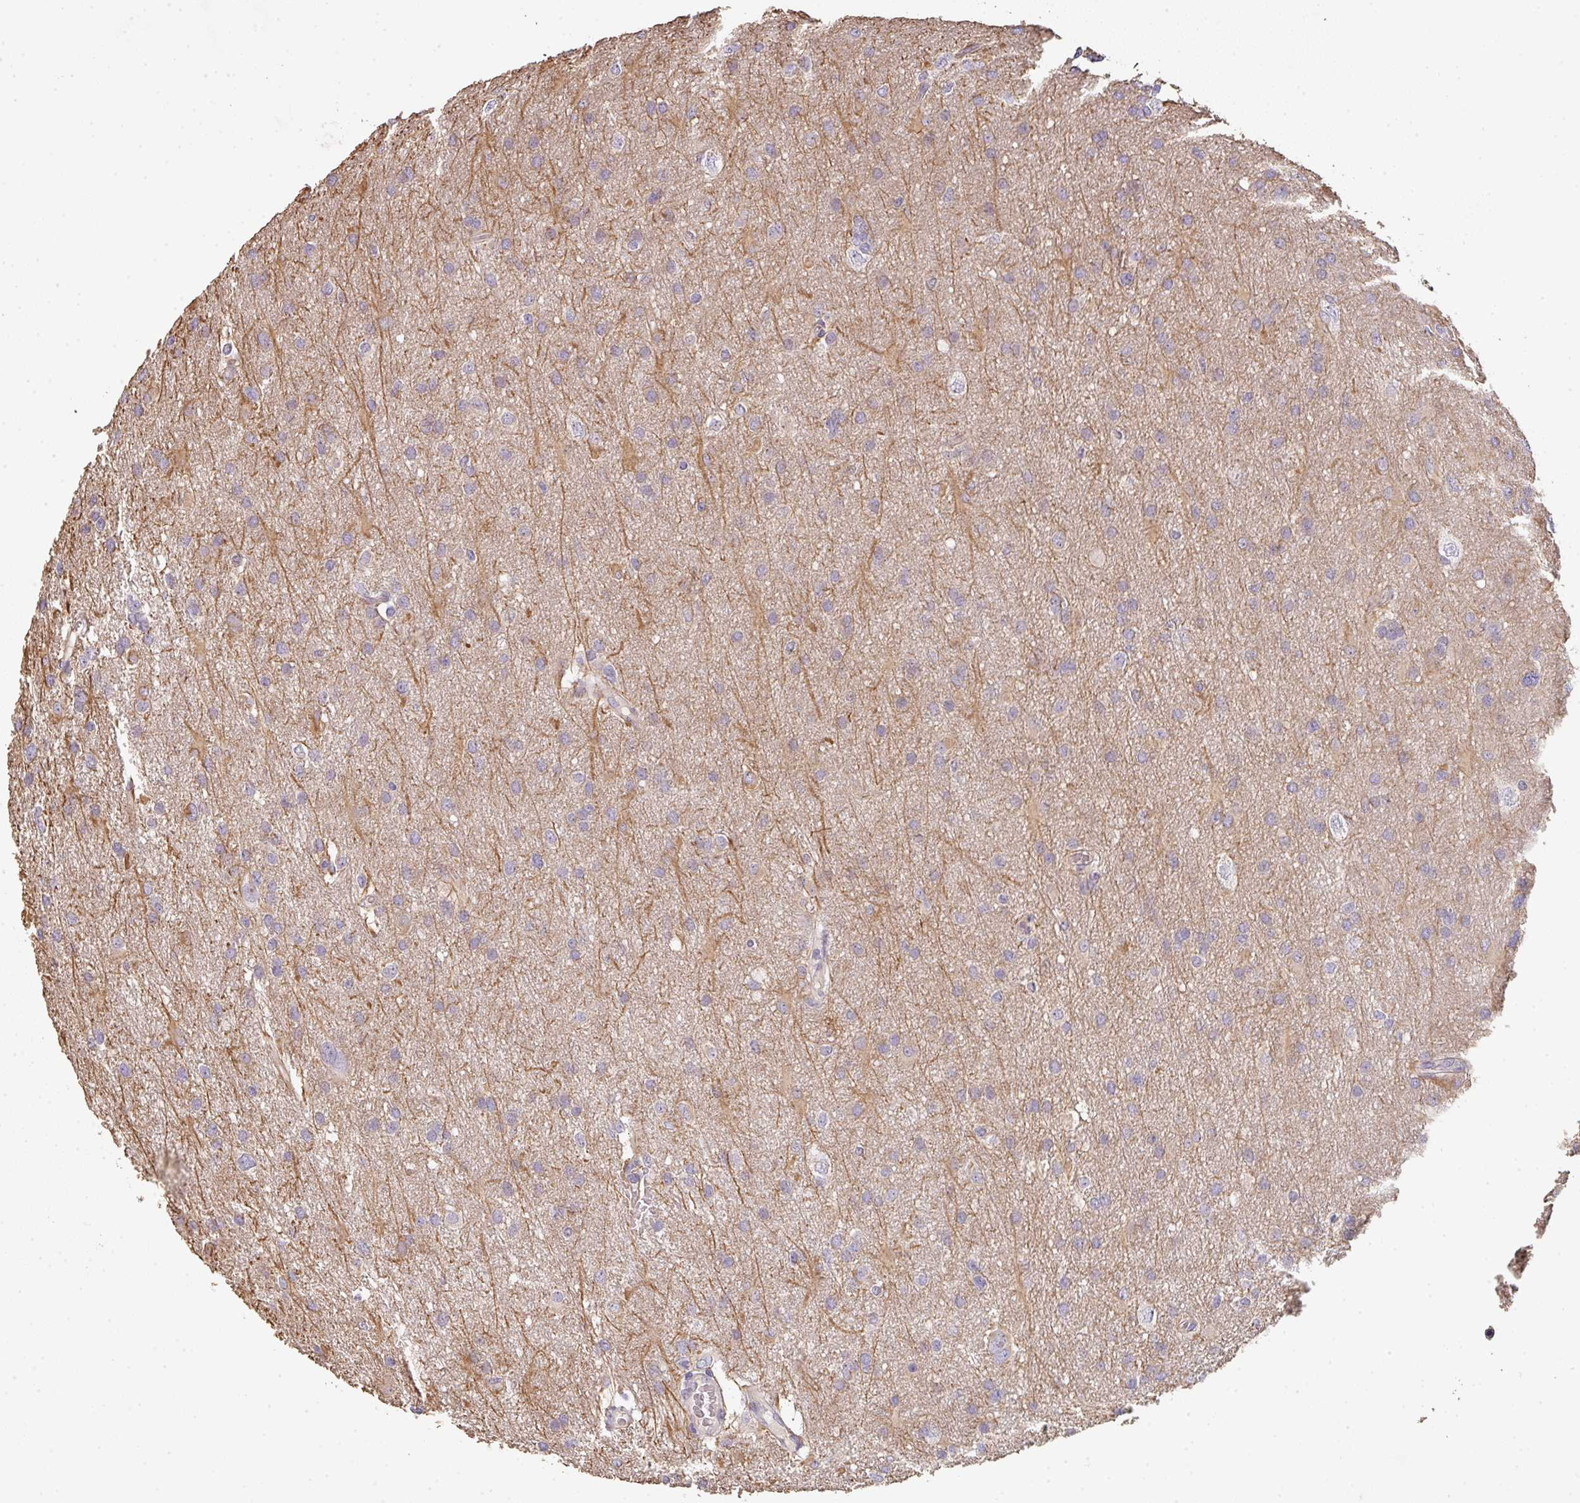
{"staining": {"intensity": "negative", "quantity": "none", "location": "none"}, "tissue": "glioma", "cell_type": "Tumor cells", "image_type": "cancer", "snomed": [{"axis": "morphology", "description": "Glioma, malignant, High grade"}, {"axis": "topography", "description": "Brain"}], "caption": "Tumor cells show no significant staining in glioma.", "gene": "TNFRSF10A", "patient": {"sex": "male", "age": 53}}